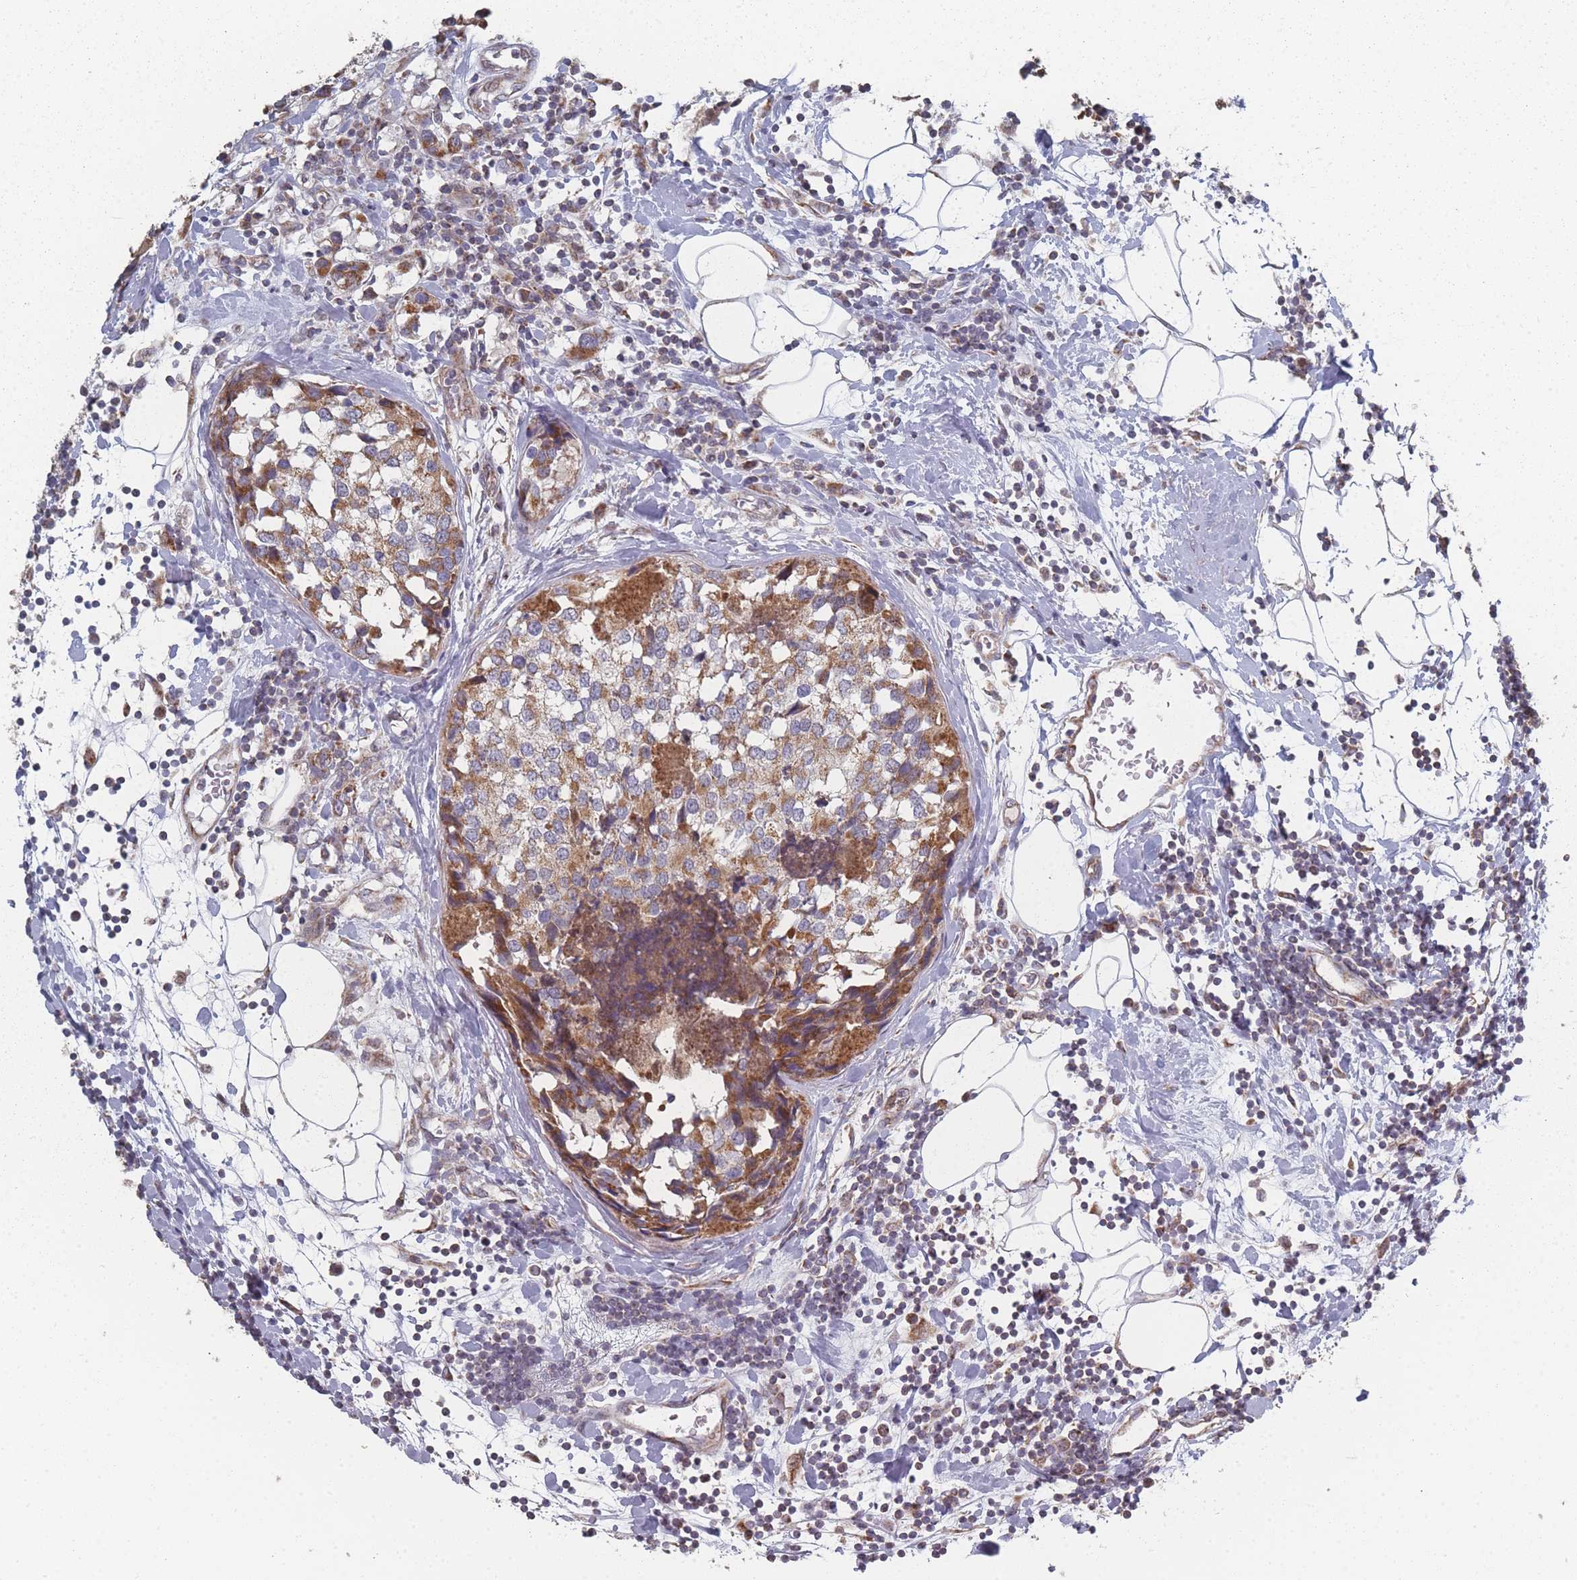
{"staining": {"intensity": "moderate", "quantity": "<25%", "location": "cytoplasmic/membranous"}, "tissue": "breast cancer", "cell_type": "Tumor cells", "image_type": "cancer", "snomed": [{"axis": "morphology", "description": "Lobular carcinoma"}, {"axis": "topography", "description": "Breast"}], "caption": "This image shows lobular carcinoma (breast) stained with immunohistochemistry to label a protein in brown. The cytoplasmic/membranous of tumor cells show moderate positivity for the protein. Nuclei are counter-stained blue.", "gene": "PSMB3", "patient": {"sex": "female", "age": 59}}